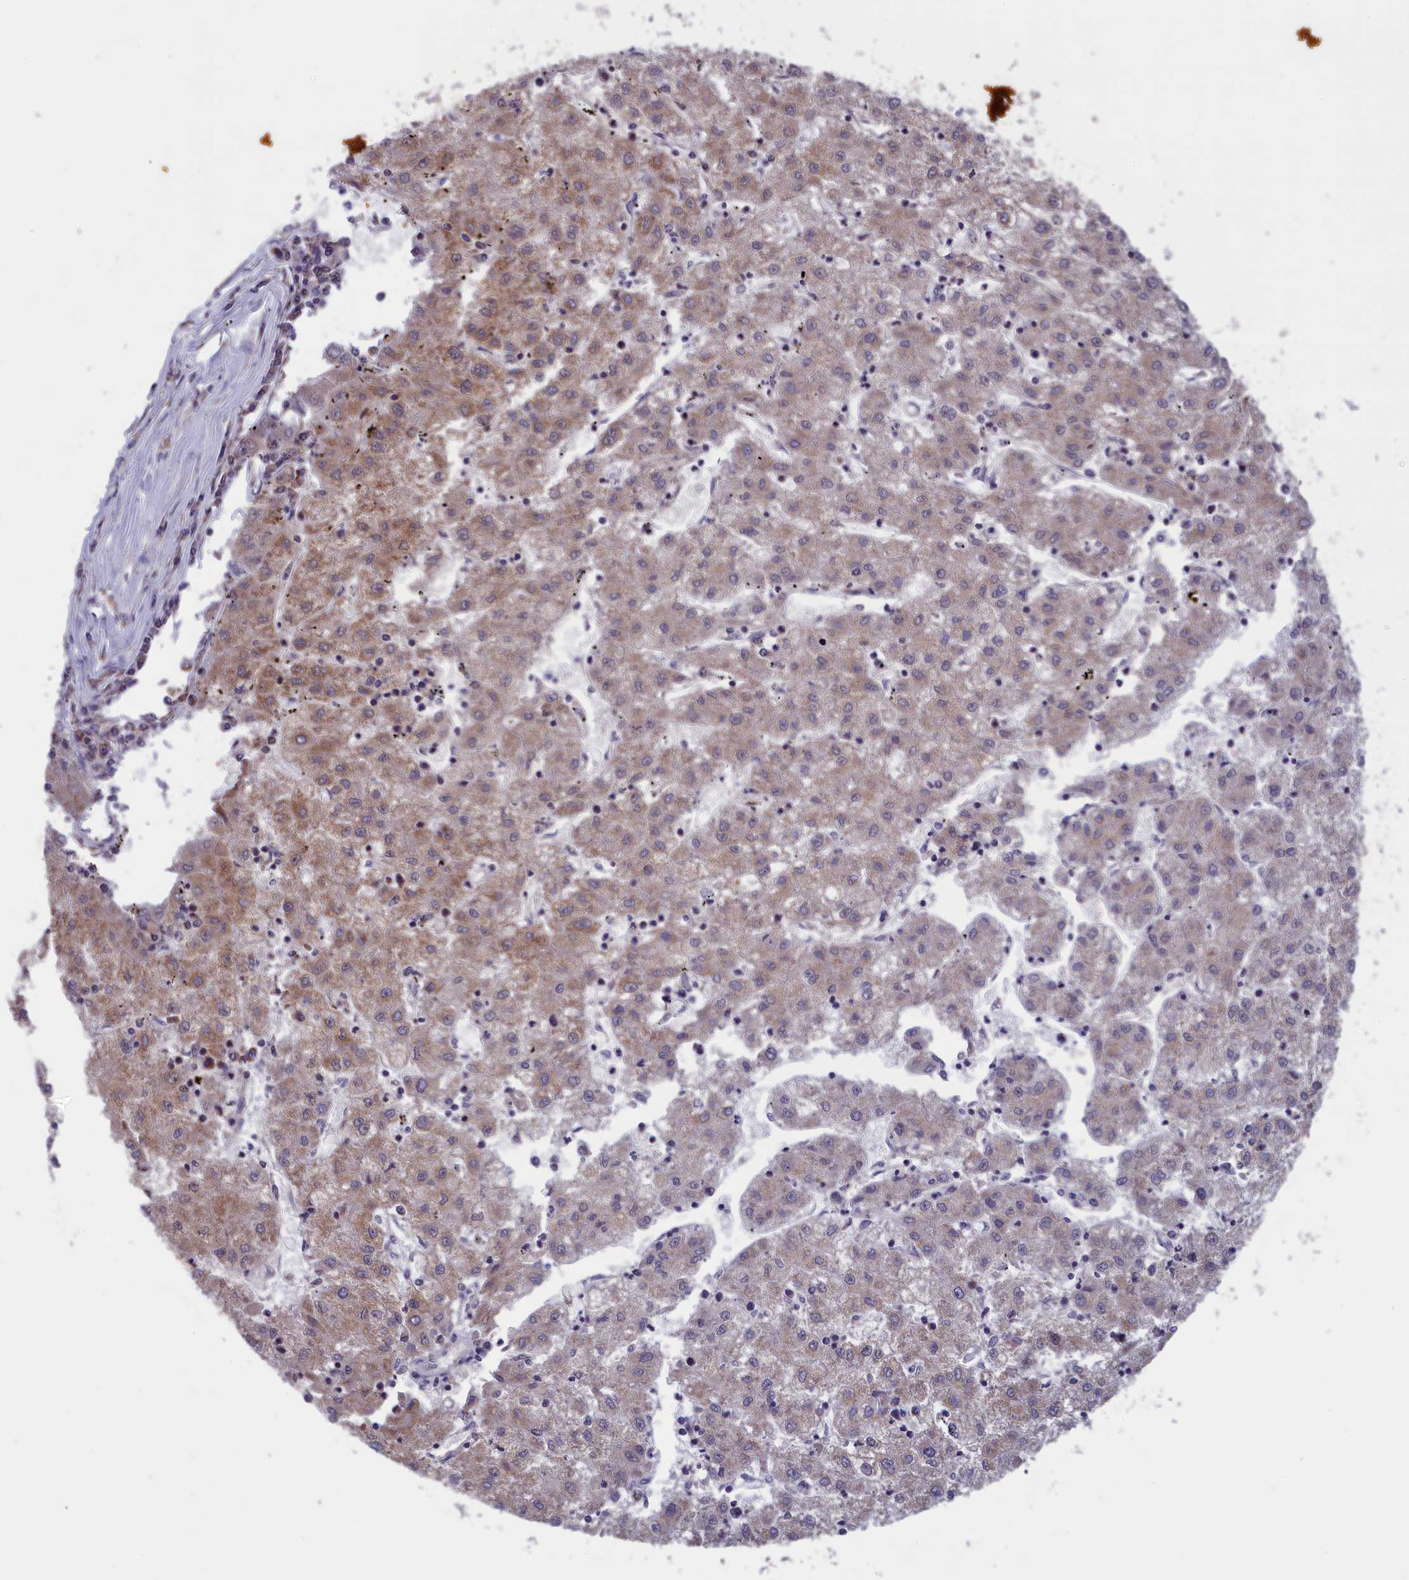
{"staining": {"intensity": "moderate", "quantity": "<25%", "location": "cytoplasmic/membranous"}, "tissue": "liver cancer", "cell_type": "Tumor cells", "image_type": "cancer", "snomed": [{"axis": "morphology", "description": "Carcinoma, Hepatocellular, NOS"}, {"axis": "topography", "description": "Liver"}], "caption": "Moderate cytoplasmic/membranous expression is appreciated in about <25% of tumor cells in liver cancer.", "gene": "TIMM44", "patient": {"sex": "male", "age": 72}}